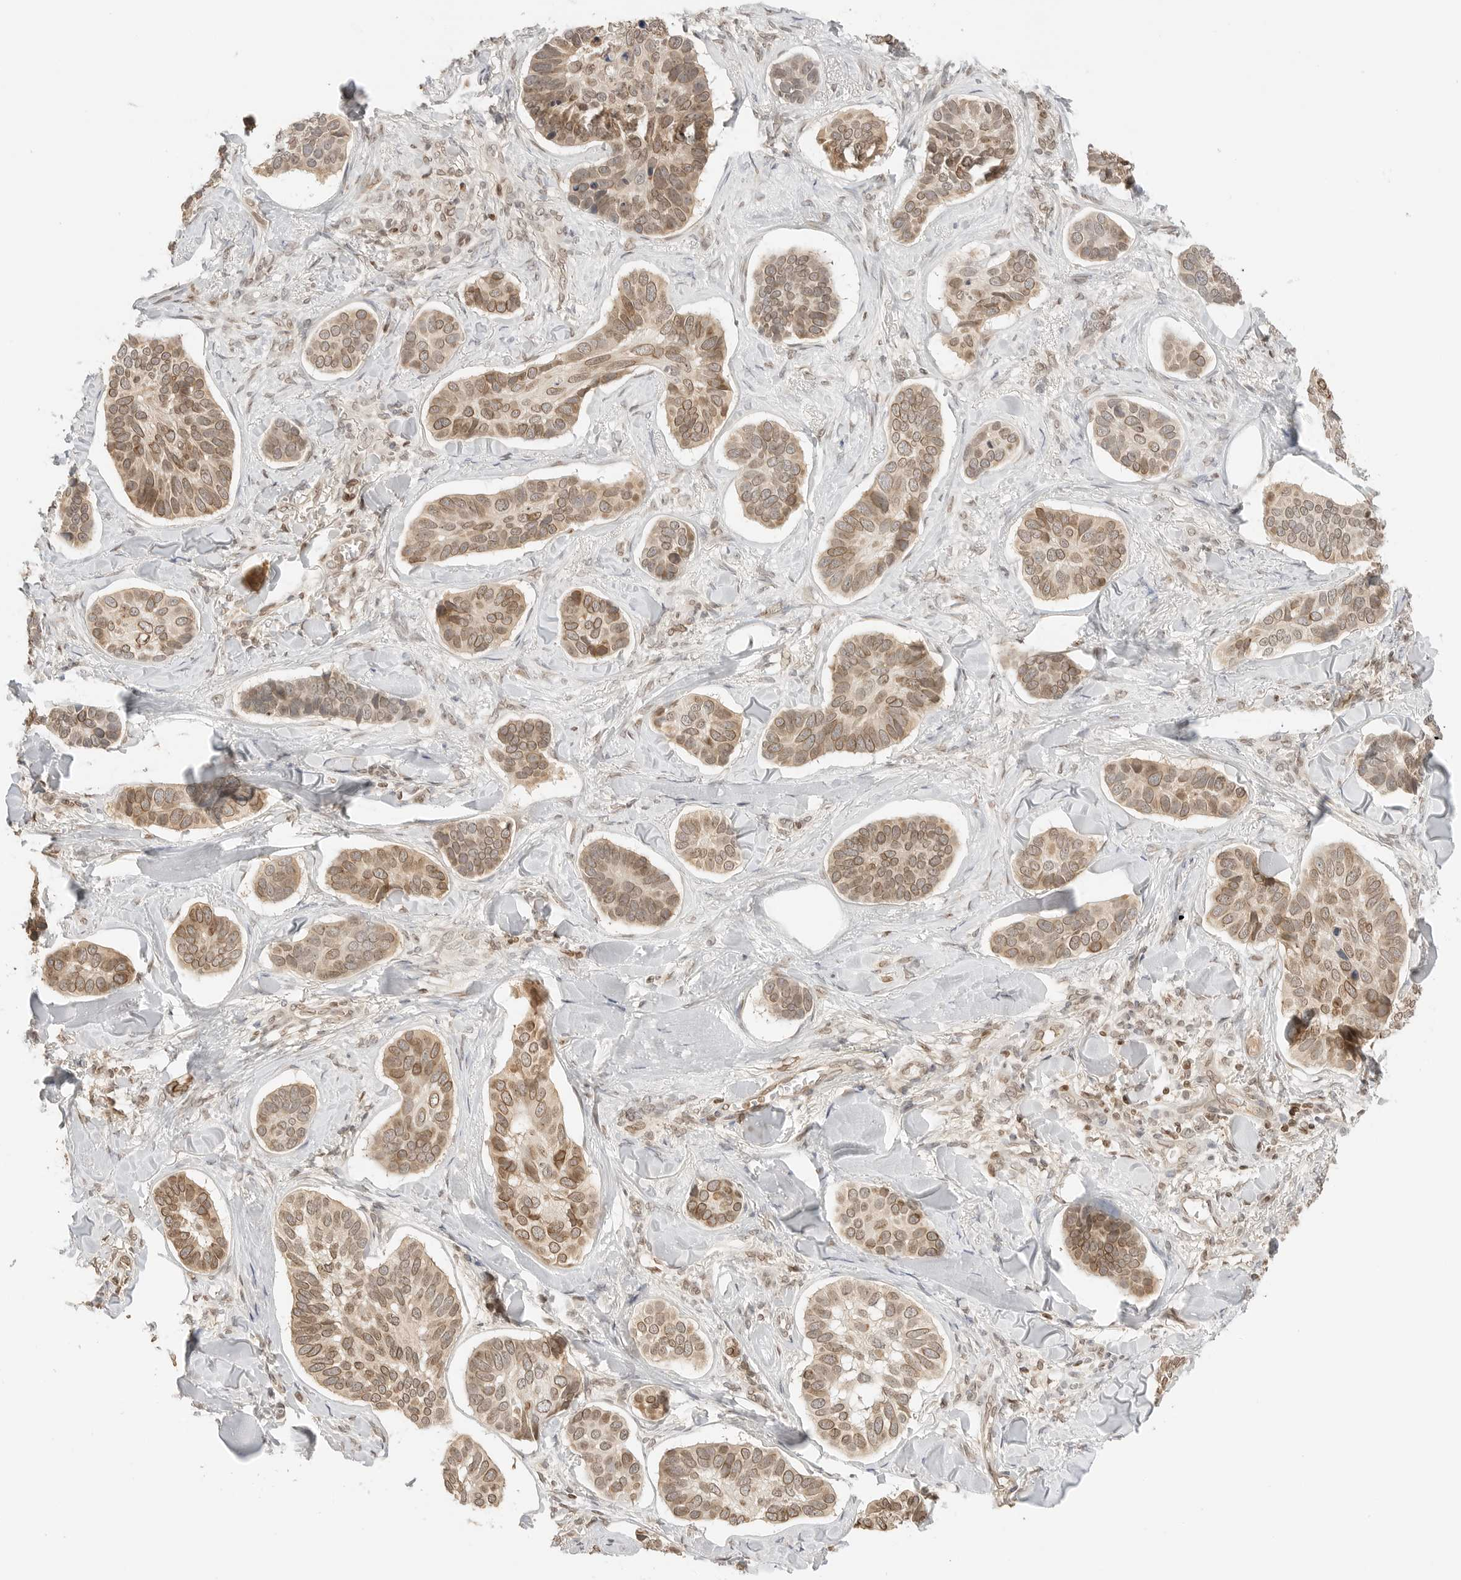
{"staining": {"intensity": "moderate", "quantity": ">75%", "location": "cytoplasmic/membranous,nuclear"}, "tissue": "skin cancer", "cell_type": "Tumor cells", "image_type": "cancer", "snomed": [{"axis": "morphology", "description": "Basal cell carcinoma"}, {"axis": "topography", "description": "Skin"}], "caption": "High-magnification brightfield microscopy of basal cell carcinoma (skin) stained with DAB (brown) and counterstained with hematoxylin (blue). tumor cells exhibit moderate cytoplasmic/membranous and nuclear staining is appreciated in approximately>75% of cells. (Brightfield microscopy of DAB IHC at high magnification).", "gene": "POLH", "patient": {"sex": "male", "age": 62}}